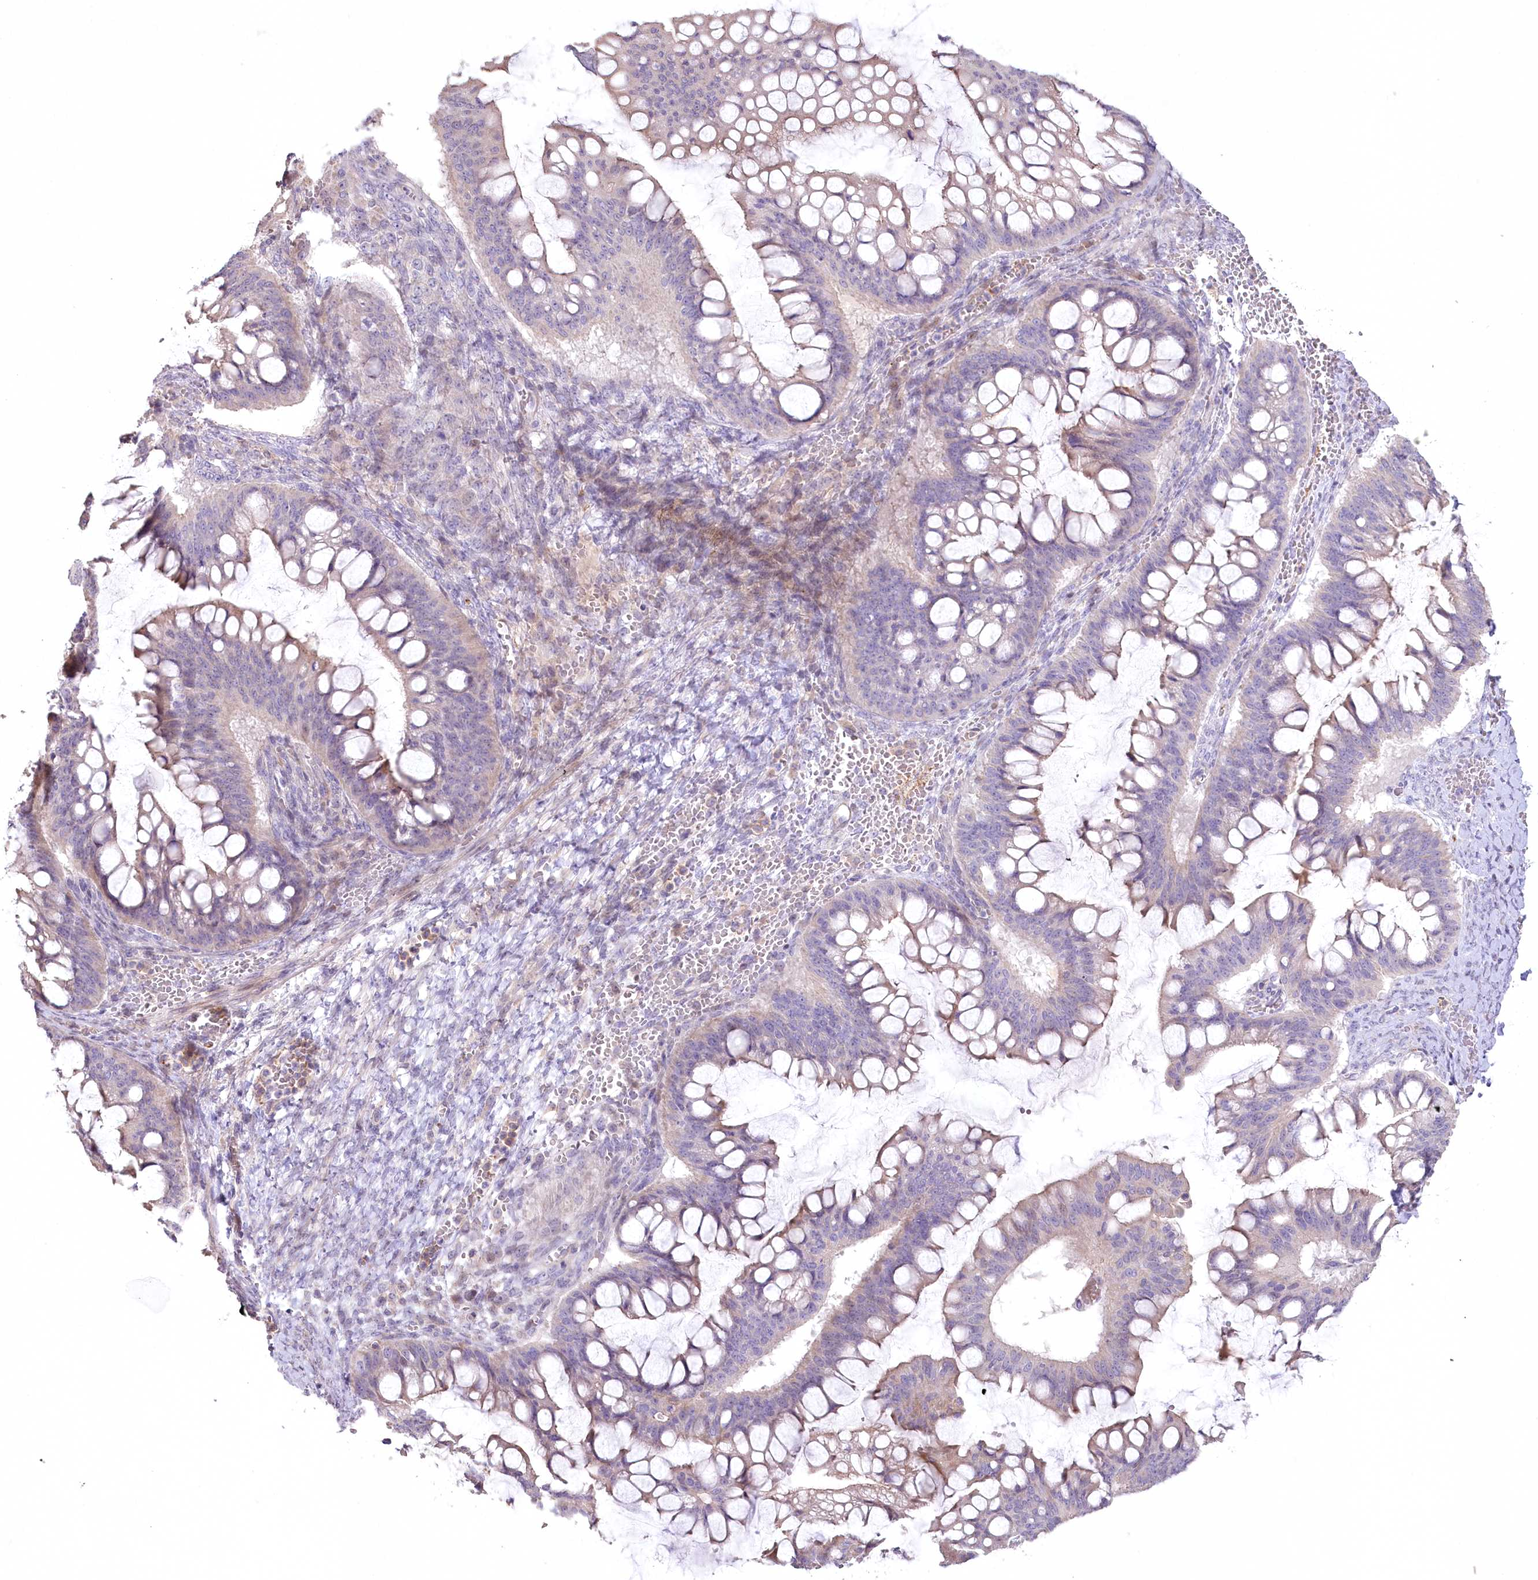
{"staining": {"intensity": "negative", "quantity": "none", "location": "none"}, "tissue": "ovarian cancer", "cell_type": "Tumor cells", "image_type": "cancer", "snomed": [{"axis": "morphology", "description": "Cystadenocarcinoma, mucinous, NOS"}, {"axis": "topography", "description": "Ovary"}], "caption": "Tumor cells are negative for protein expression in human ovarian cancer (mucinous cystadenocarcinoma).", "gene": "SLC6A11", "patient": {"sex": "female", "age": 73}}